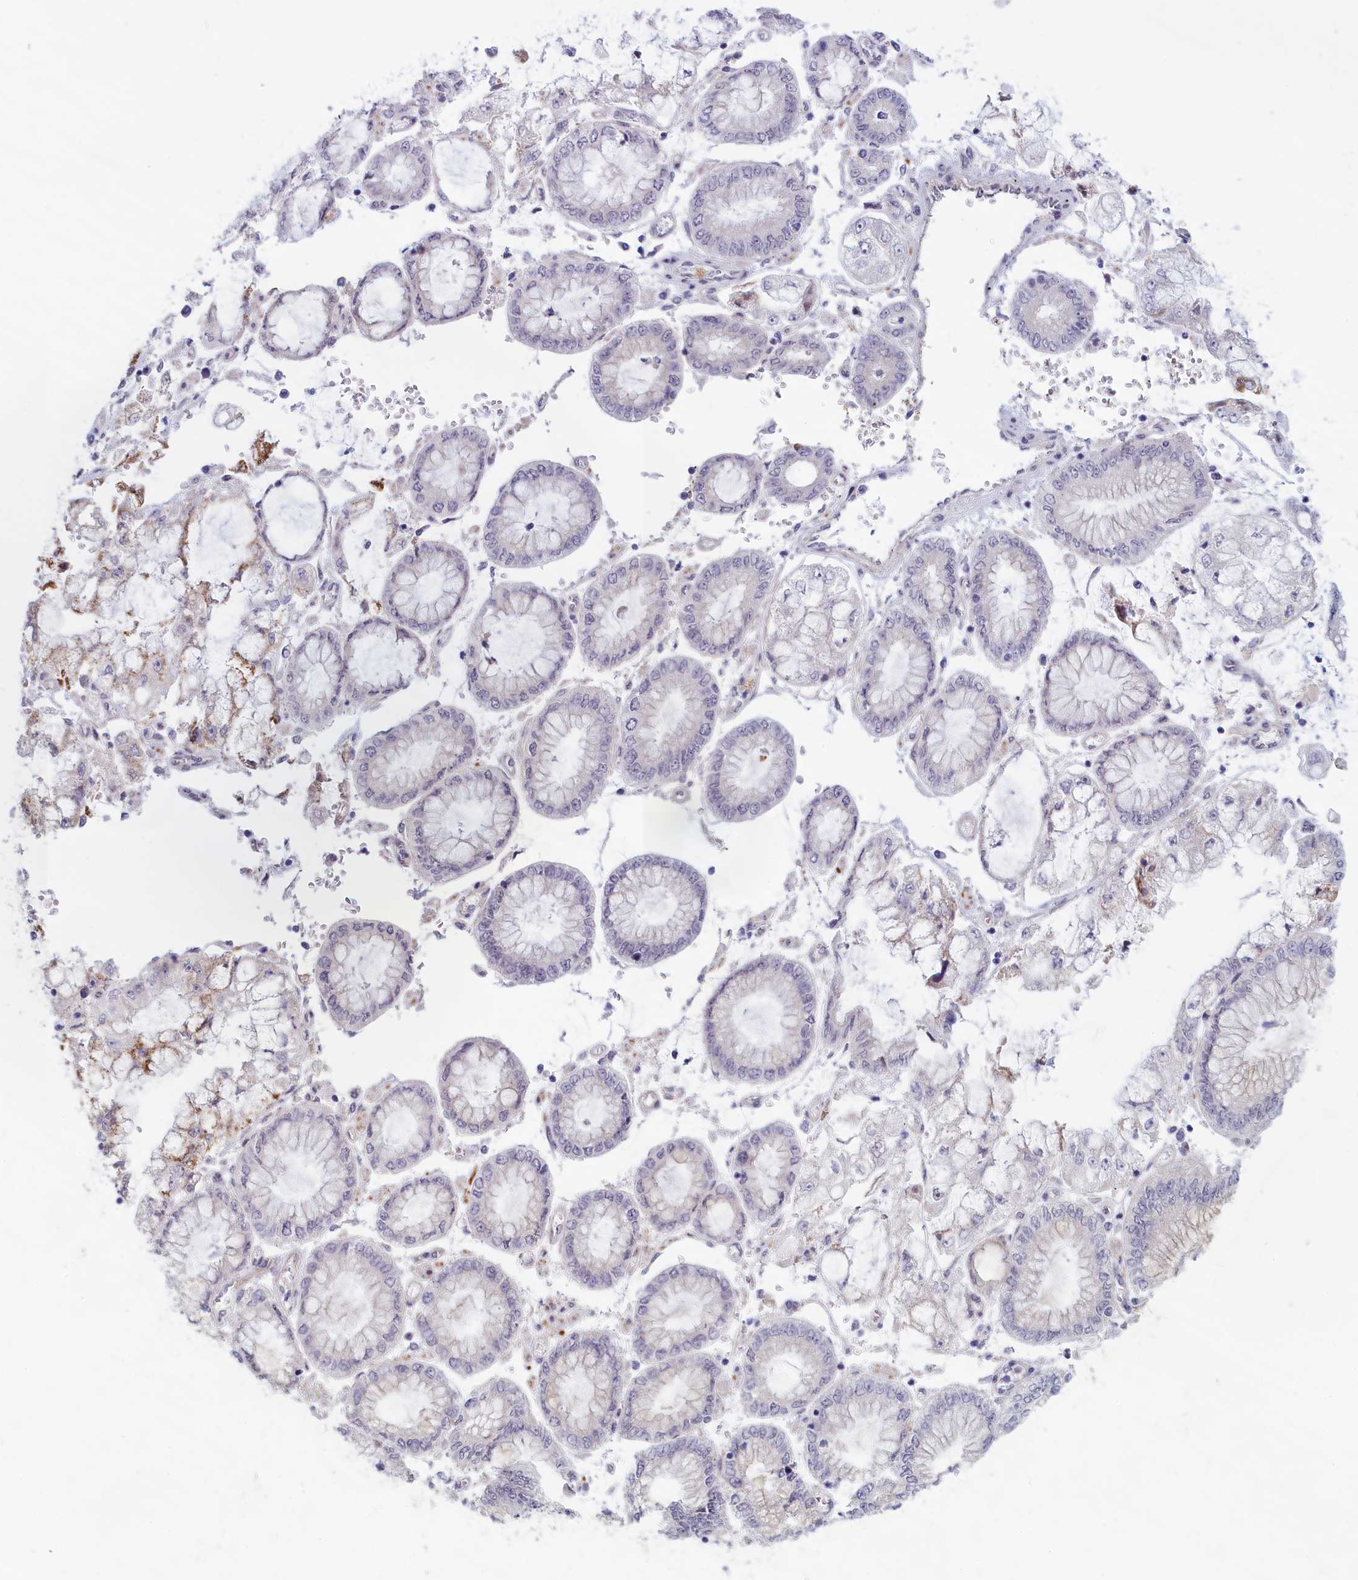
{"staining": {"intensity": "negative", "quantity": "none", "location": "none"}, "tissue": "stomach cancer", "cell_type": "Tumor cells", "image_type": "cancer", "snomed": [{"axis": "morphology", "description": "Adenocarcinoma, NOS"}, {"axis": "topography", "description": "Stomach"}], "caption": "IHC image of human stomach cancer (adenocarcinoma) stained for a protein (brown), which reveals no positivity in tumor cells.", "gene": "IGFALS", "patient": {"sex": "male", "age": 76}}